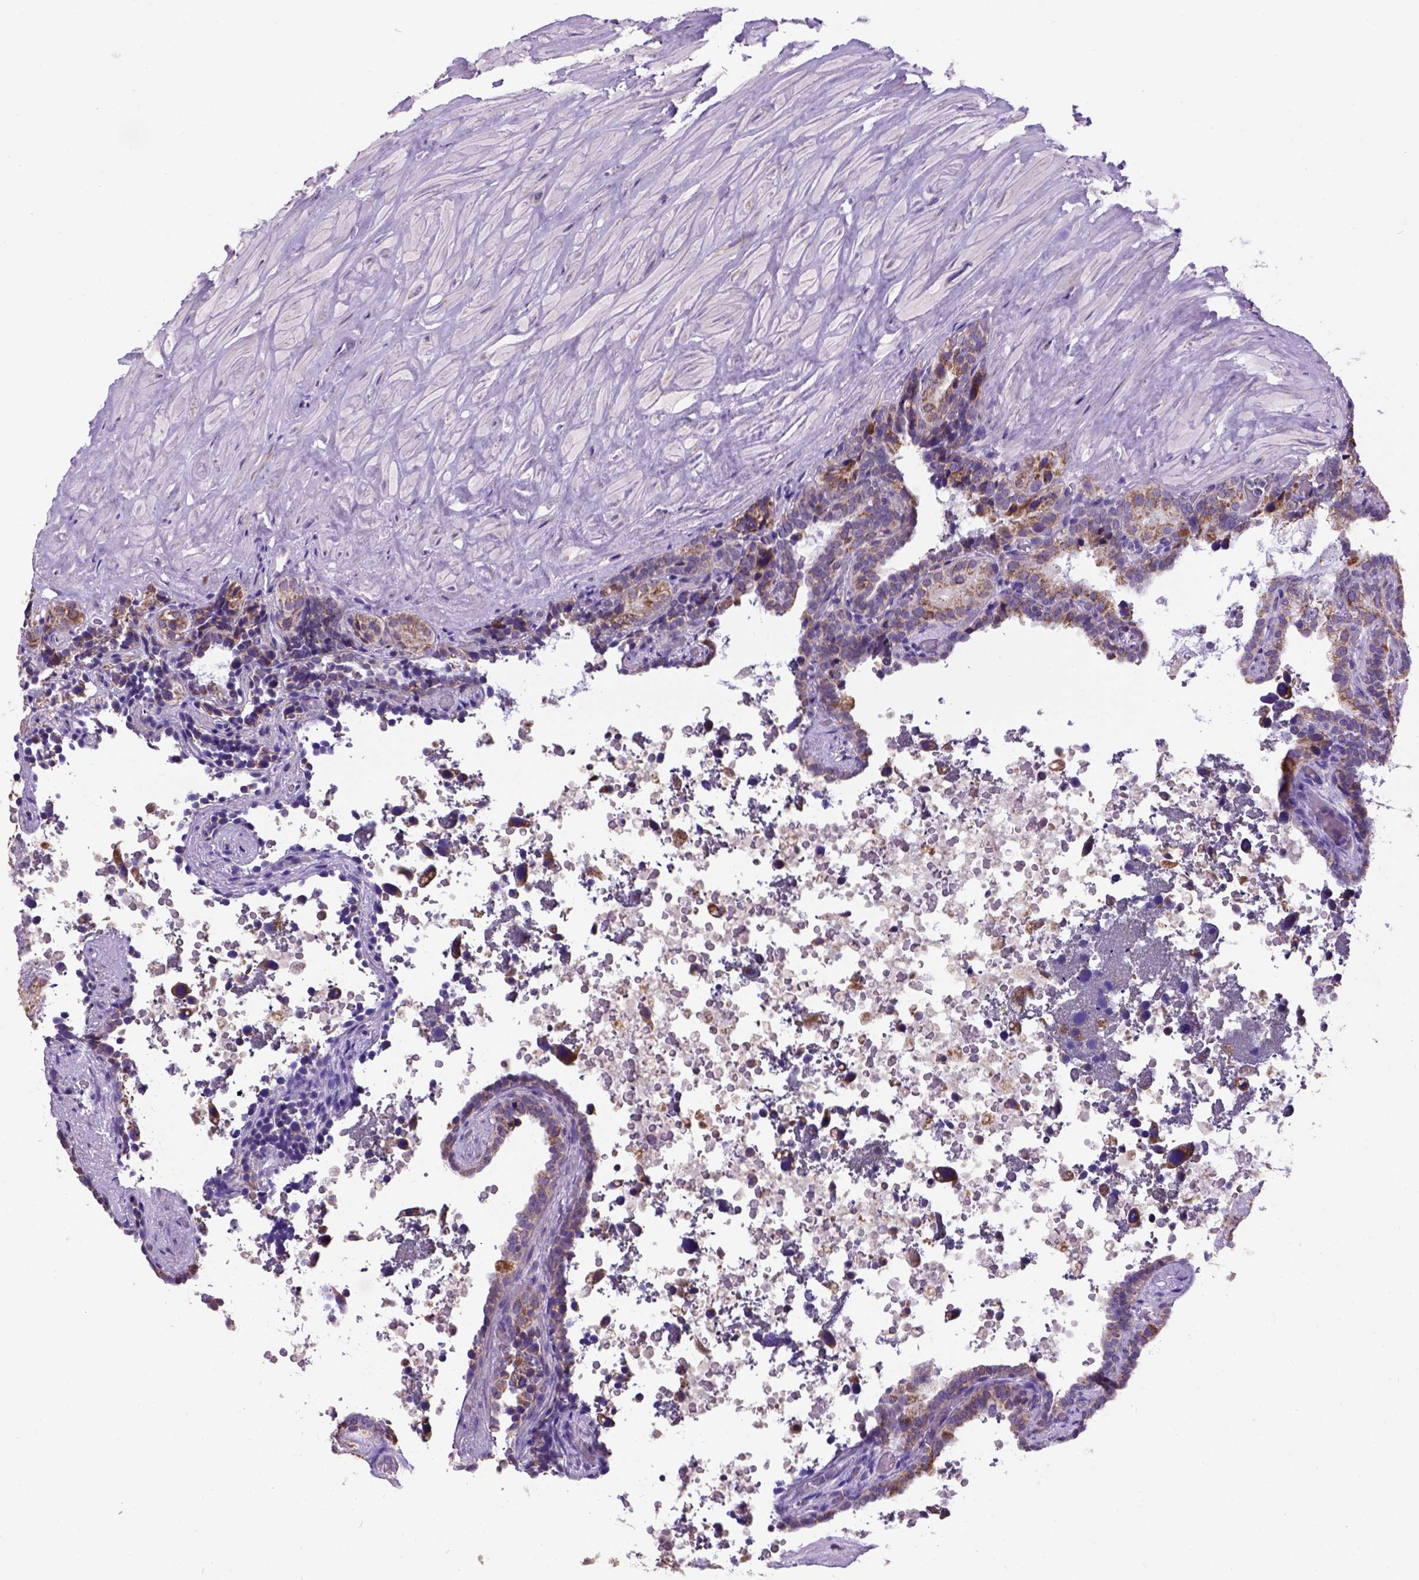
{"staining": {"intensity": "moderate", "quantity": ">75%", "location": "cytoplasmic/membranous"}, "tissue": "seminal vesicle", "cell_type": "Glandular cells", "image_type": "normal", "snomed": [{"axis": "morphology", "description": "Normal tissue, NOS"}, {"axis": "topography", "description": "Seminal veicle"}], "caption": "Moderate cytoplasmic/membranous staining for a protein is present in about >75% of glandular cells of normal seminal vesicle using IHC.", "gene": "L2HGDH", "patient": {"sex": "male", "age": 60}}